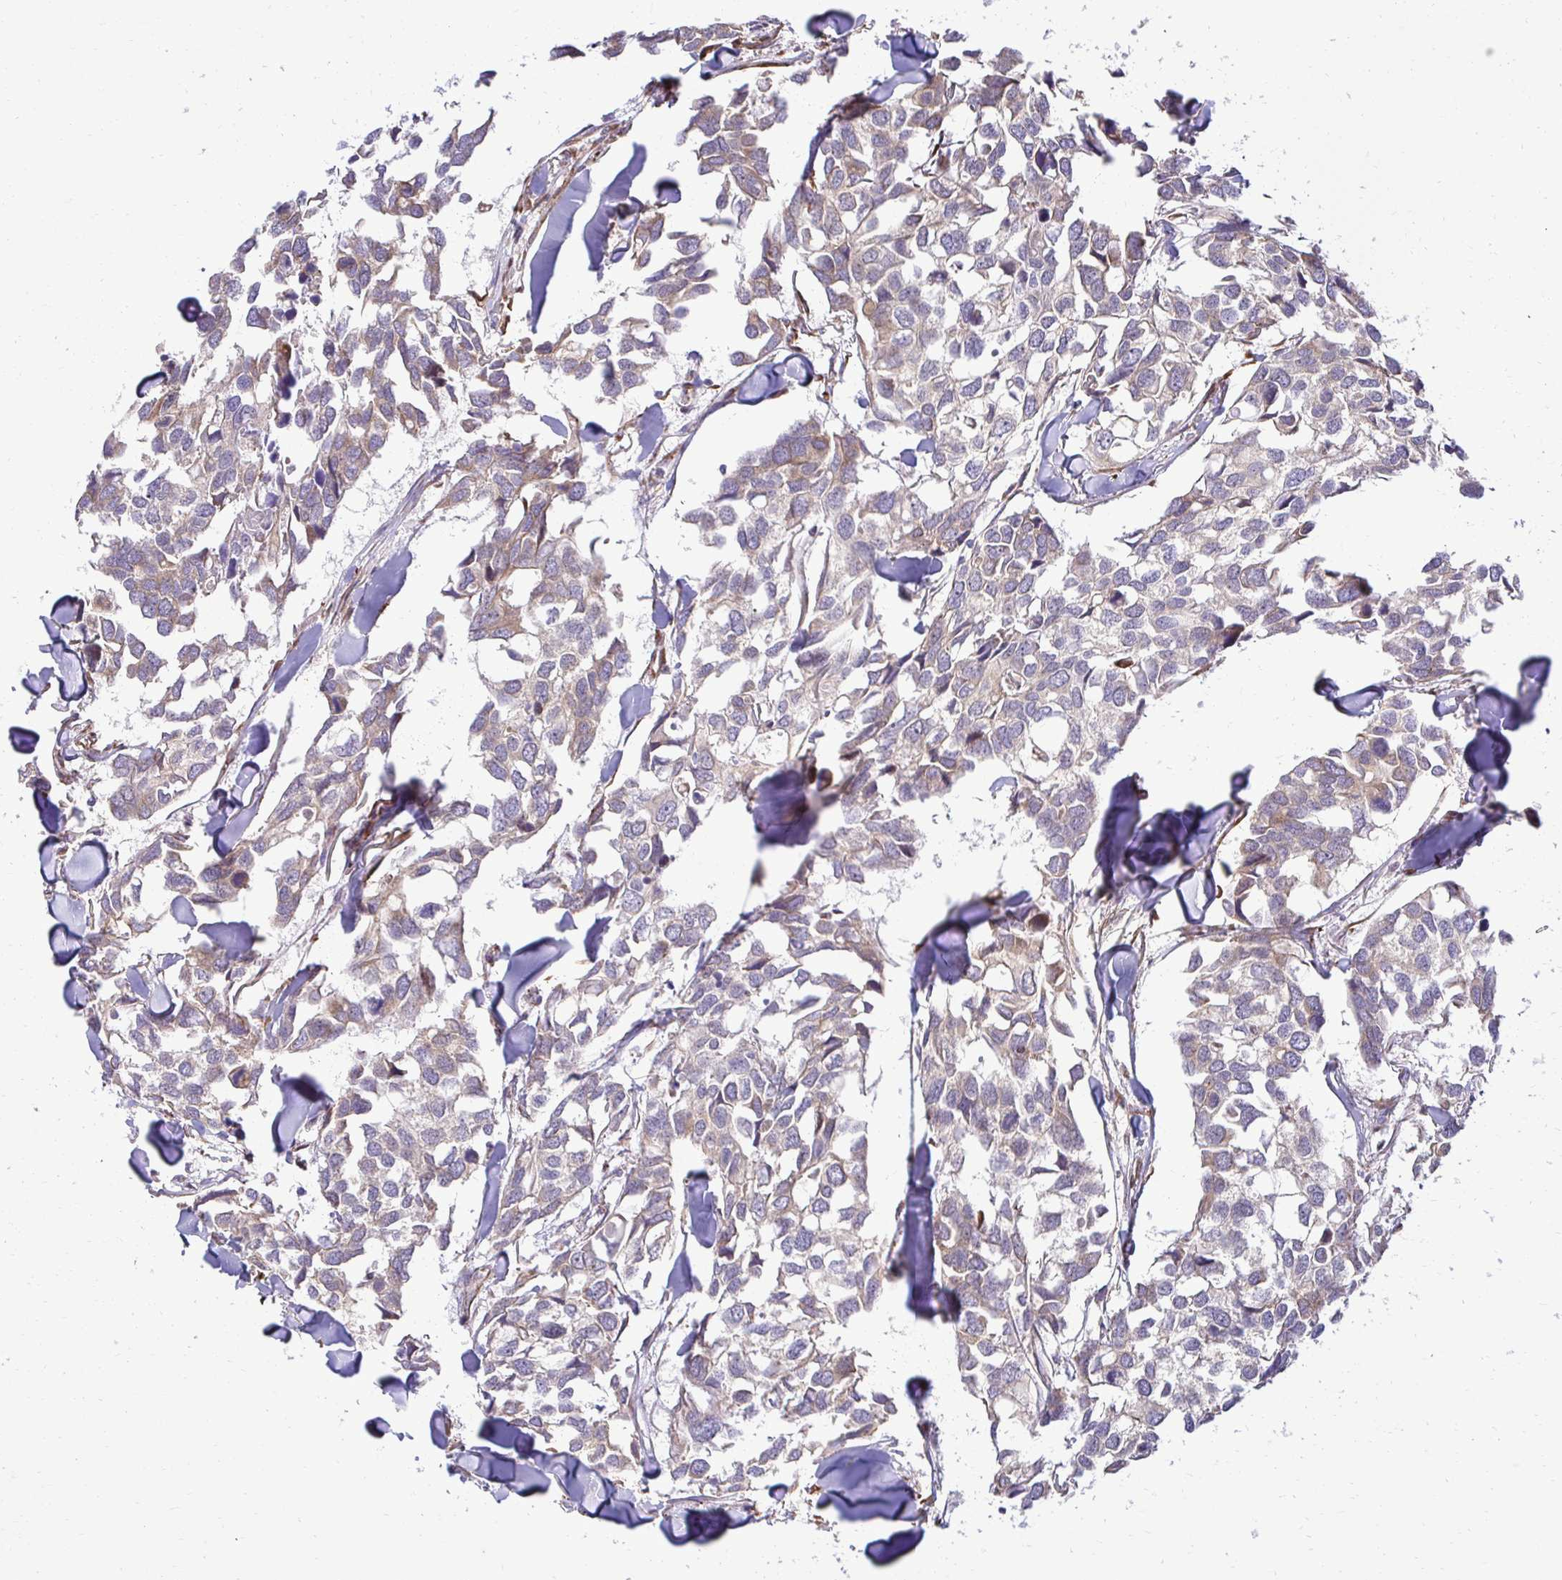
{"staining": {"intensity": "weak", "quantity": "<25%", "location": "cytoplasmic/membranous"}, "tissue": "breast cancer", "cell_type": "Tumor cells", "image_type": "cancer", "snomed": [{"axis": "morphology", "description": "Duct carcinoma"}, {"axis": "topography", "description": "Breast"}], "caption": "Immunohistochemistry (IHC) histopathology image of breast intraductal carcinoma stained for a protein (brown), which shows no staining in tumor cells.", "gene": "HPS1", "patient": {"sex": "female", "age": 83}}